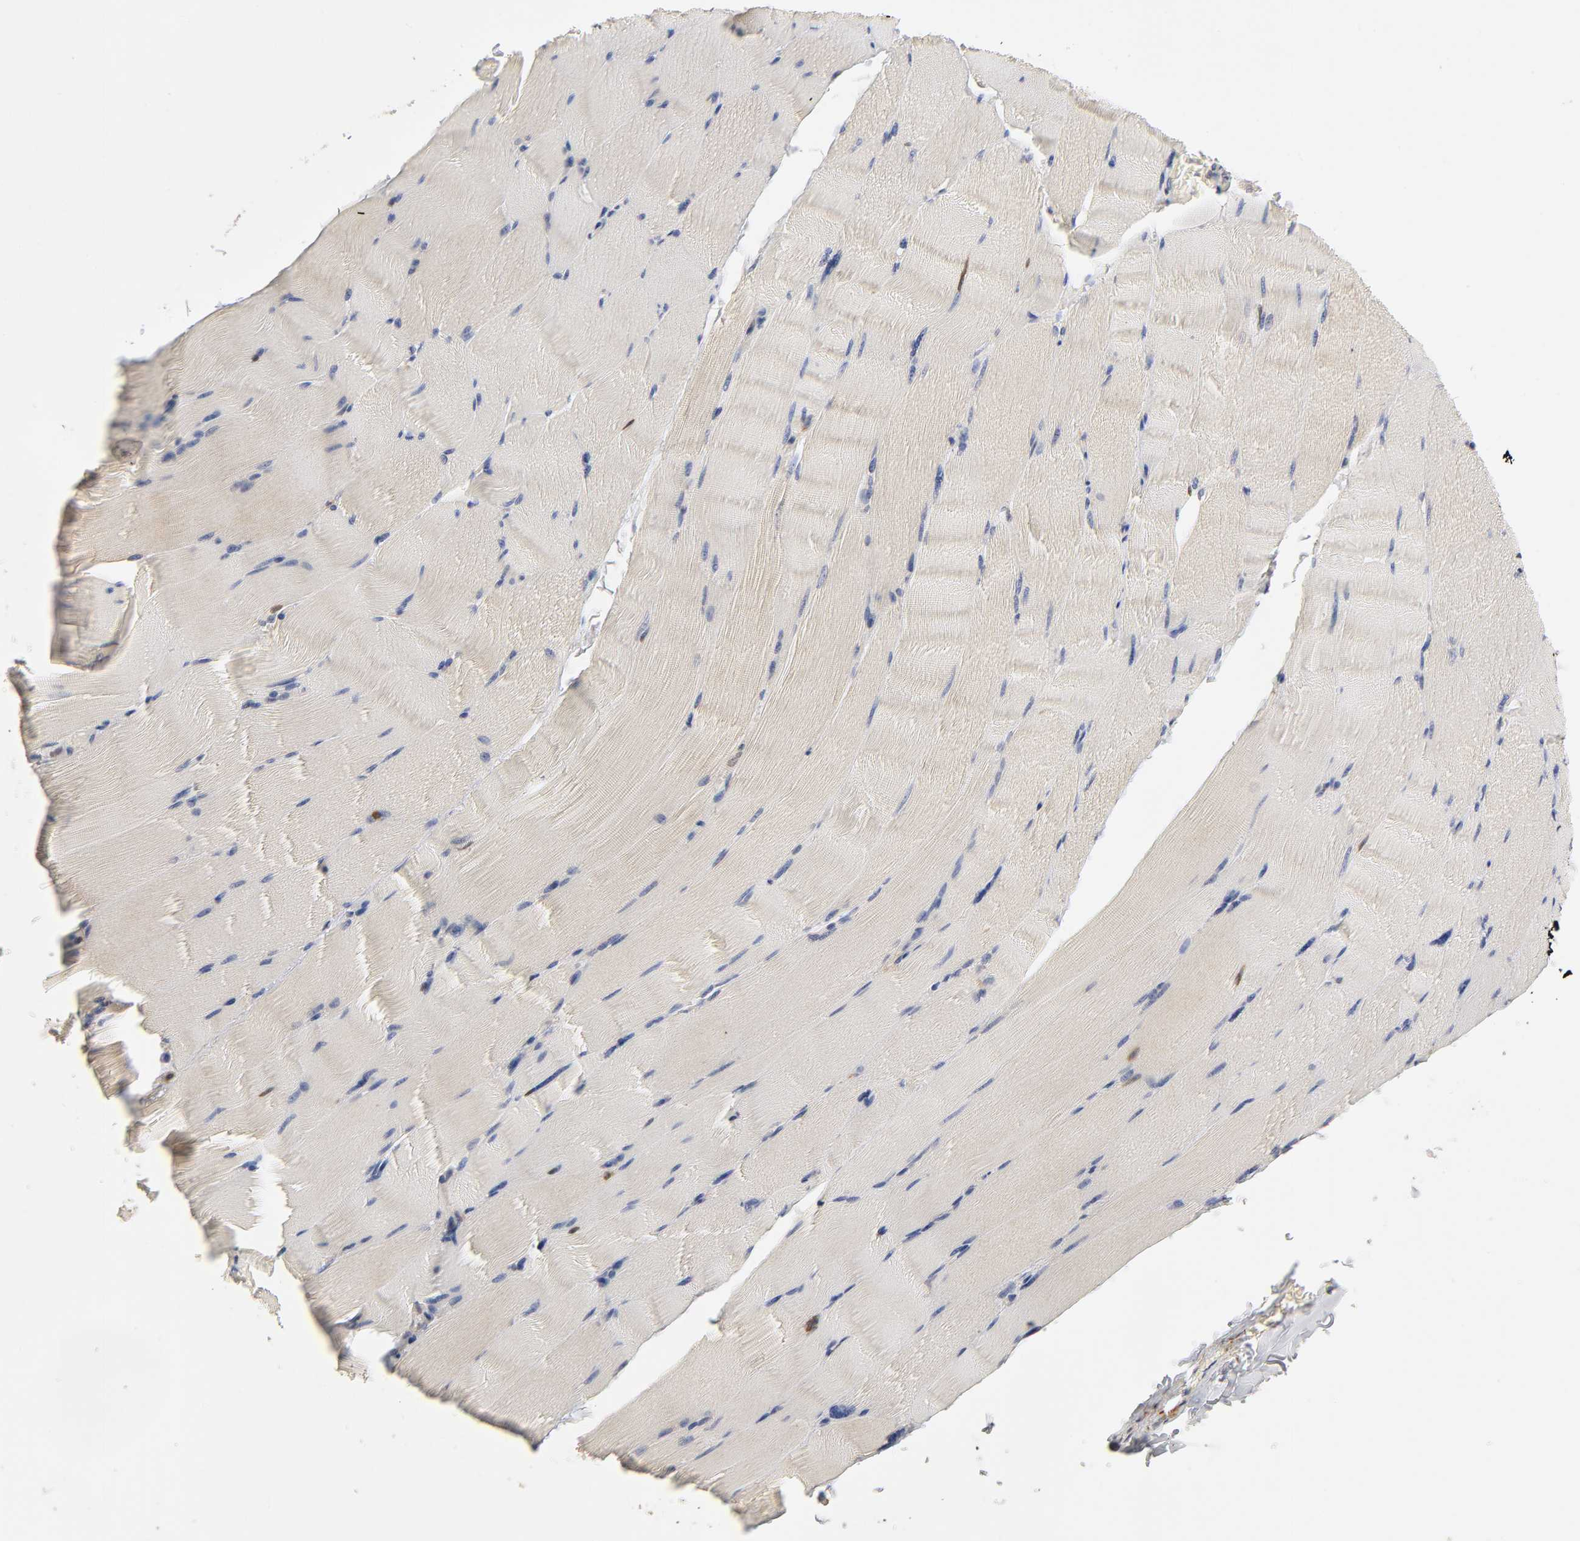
{"staining": {"intensity": "moderate", "quantity": ">75%", "location": "cytoplasmic/membranous"}, "tissue": "skeletal muscle", "cell_type": "Myocytes", "image_type": "normal", "snomed": [{"axis": "morphology", "description": "Normal tissue, NOS"}, {"axis": "topography", "description": "Skeletal muscle"}], "caption": "Protein staining of unremarkable skeletal muscle shows moderate cytoplasmic/membranous expression in about >75% of myocytes. Nuclei are stained in blue.", "gene": "ISG15", "patient": {"sex": "male", "age": 62}}